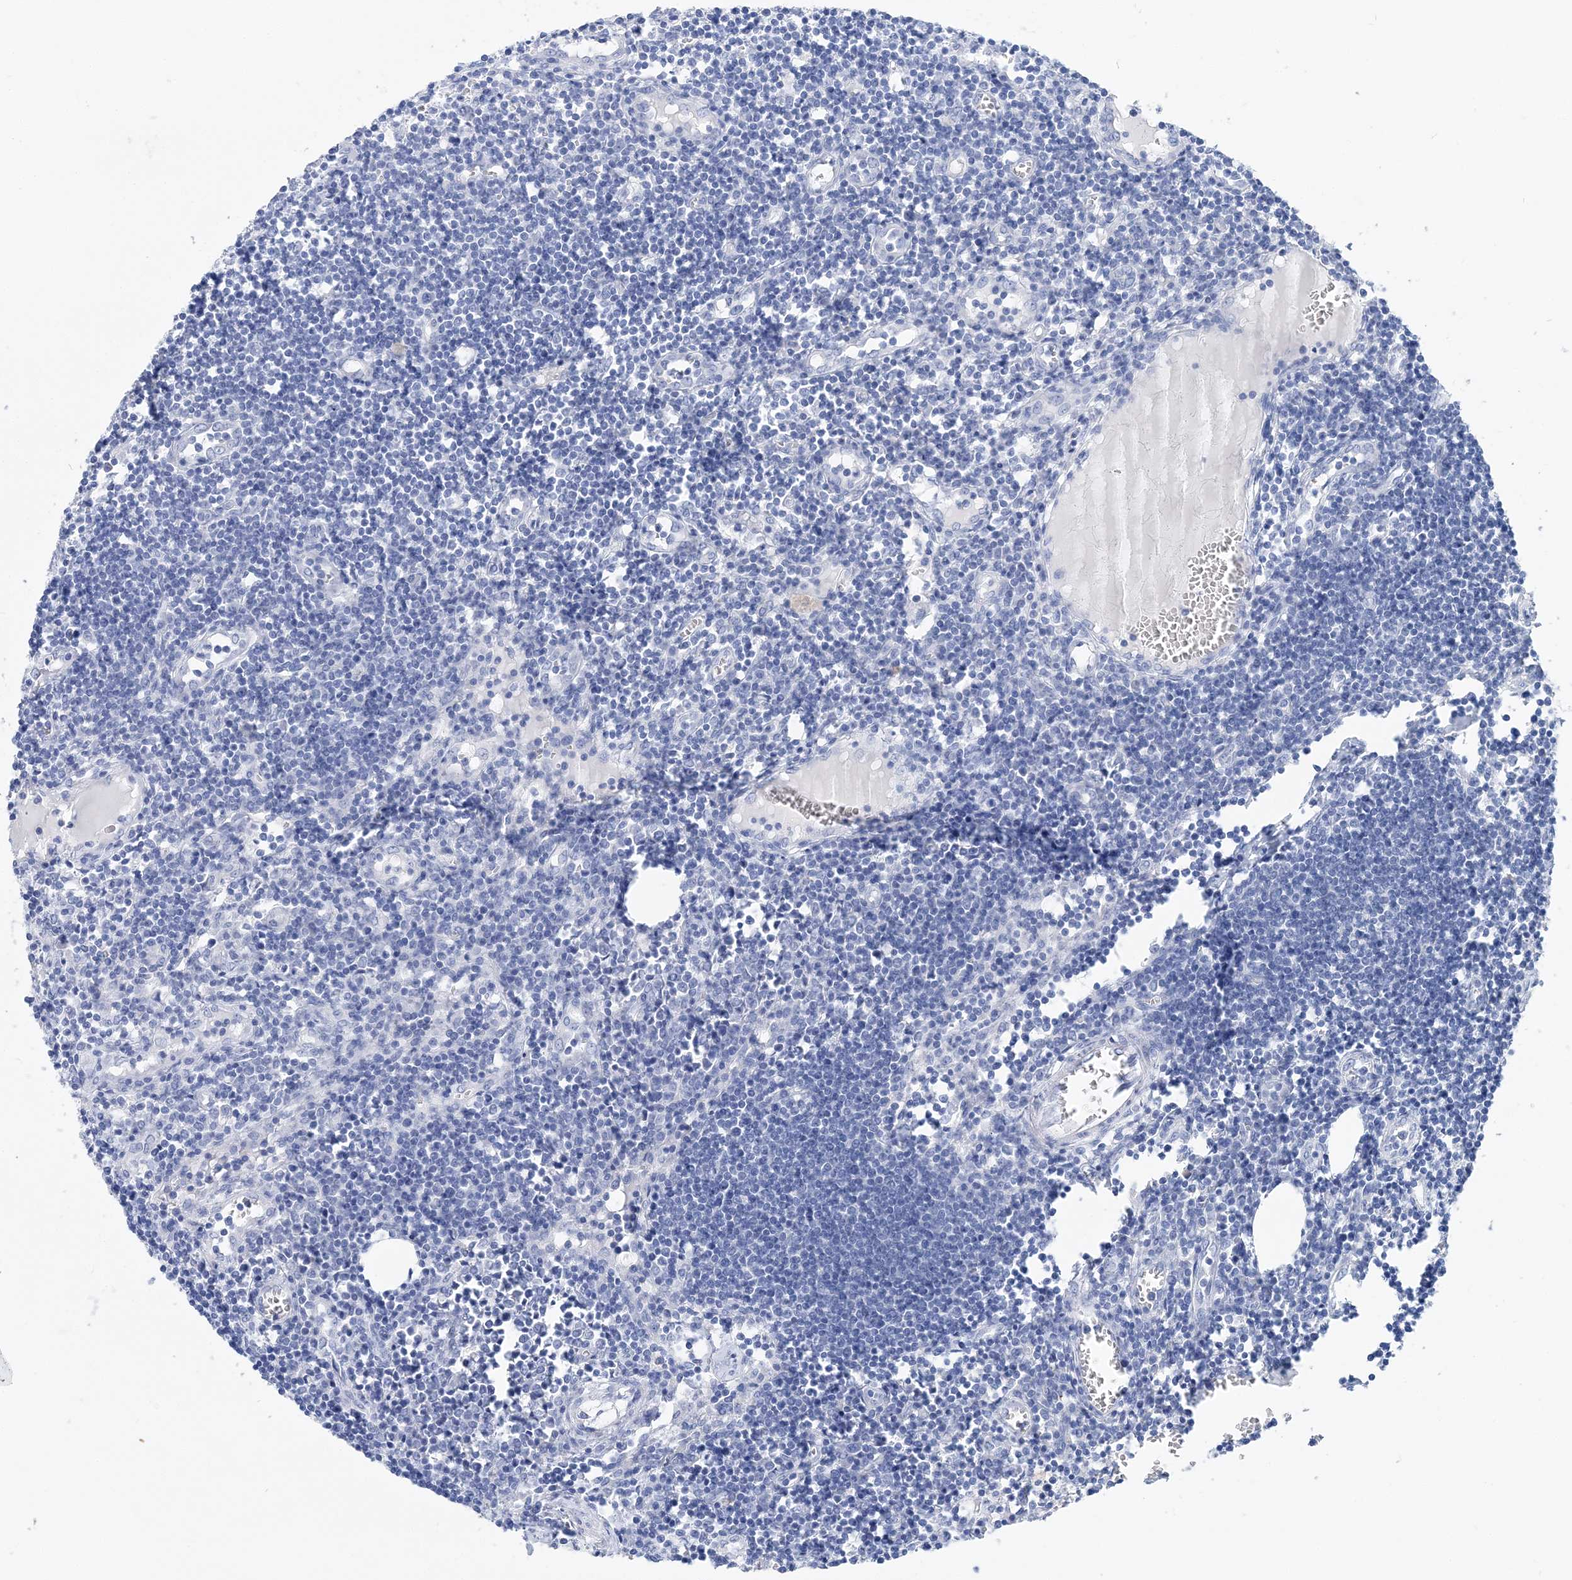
{"staining": {"intensity": "negative", "quantity": "none", "location": "none"}, "tissue": "lymph node", "cell_type": "Germinal center cells", "image_type": "normal", "snomed": [{"axis": "morphology", "description": "Normal tissue, NOS"}, {"axis": "morphology", "description": "Malignant melanoma, Metastatic site"}, {"axis": "topography", "description": "Lymph node"}], "caption": "A high-resolution micrograph shows immunohistochemistry (IHC) staining of benign lymph node, which shows no significant staining in germinal center cells. (DAB immunohistochemistry (IHC) visualized using brightfield microscopy, high magnification).", "gene": "TSPYL6", "patient": {"sex": "male", "age": 41}}